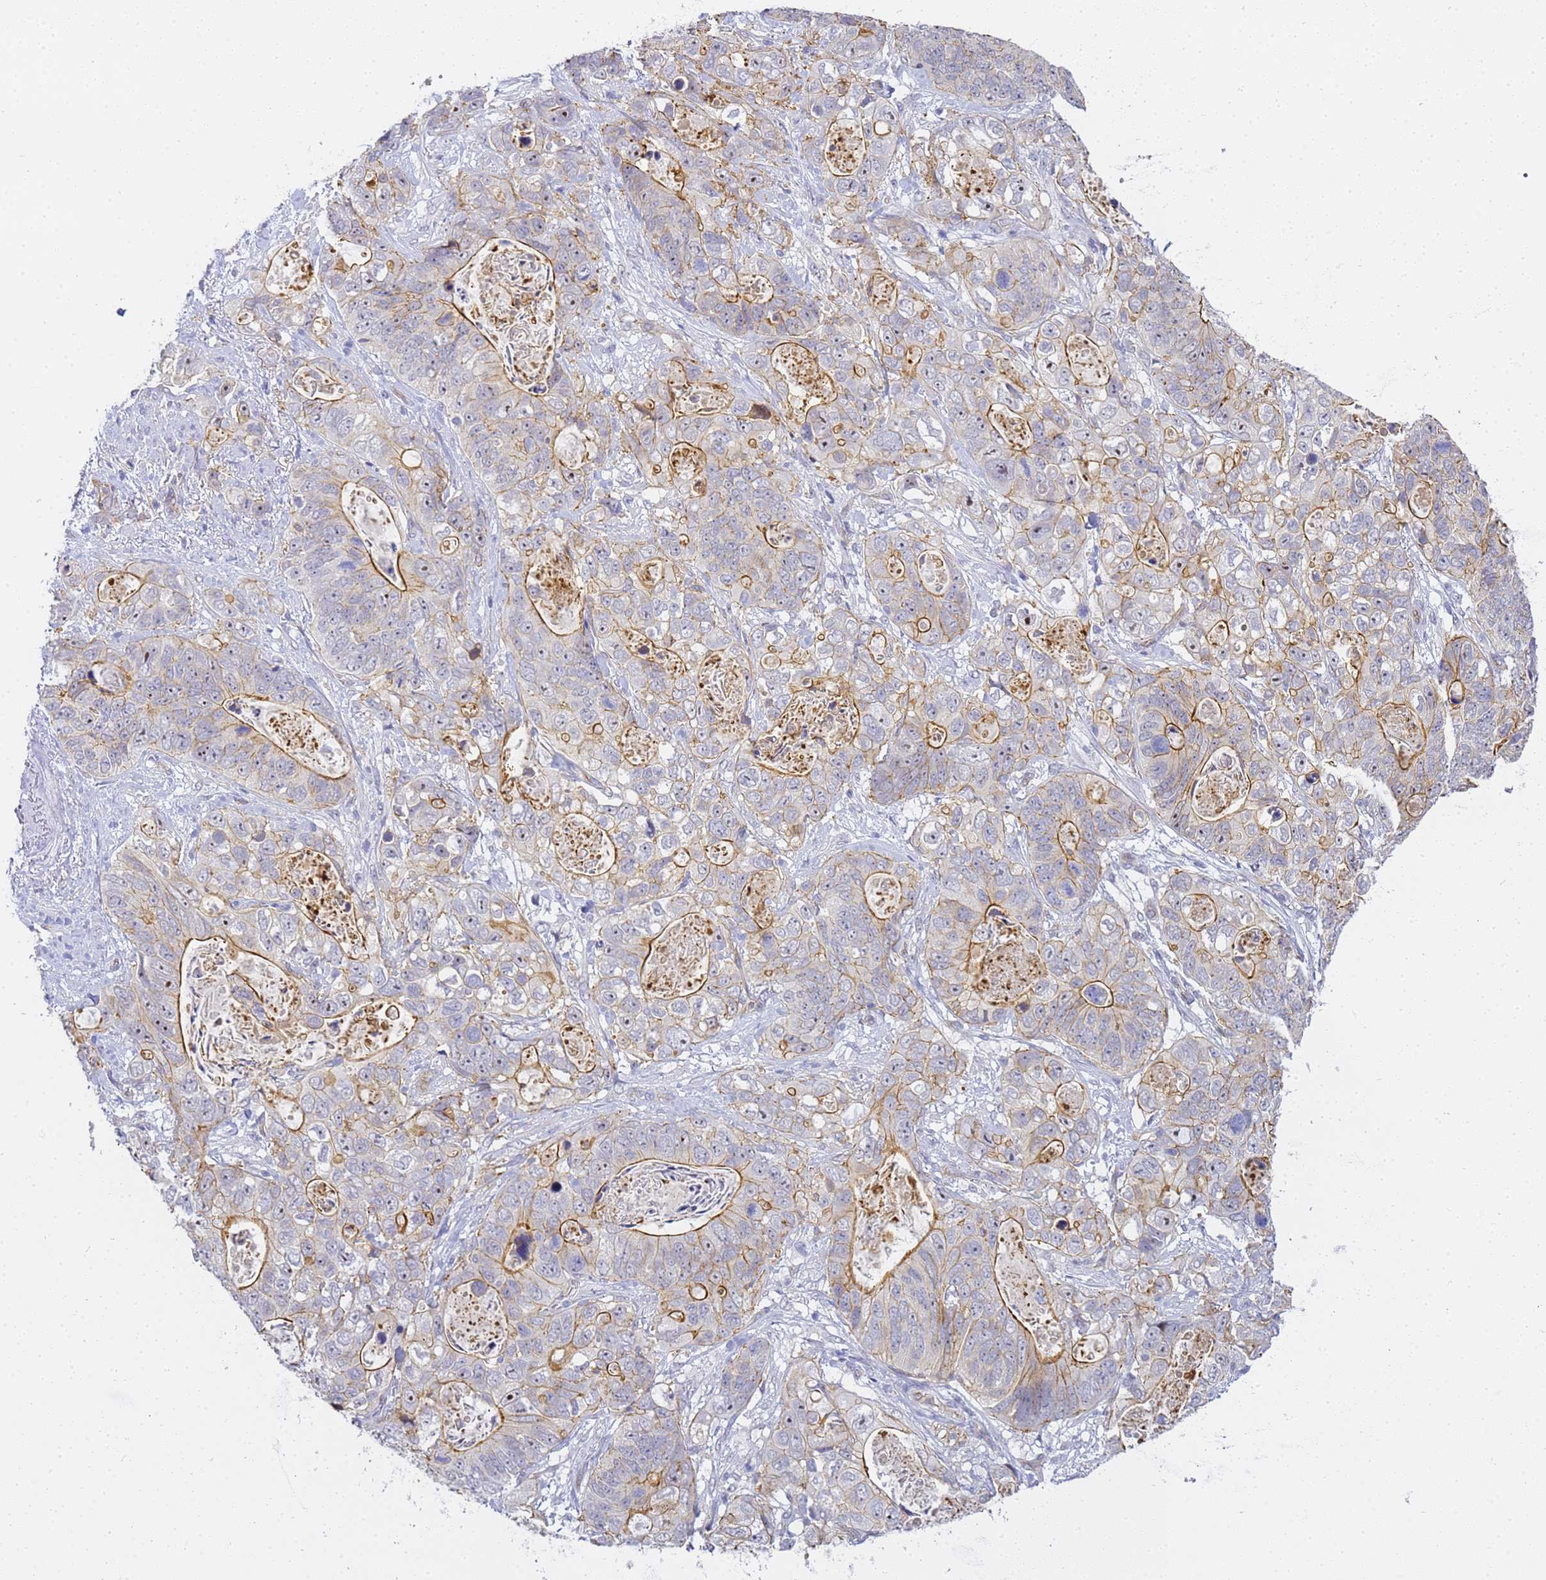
{"staining": {"intensity": "moderate", "quantity": "25%-75%", "location": "cytoplasmic/membranous"}, "tissue": "stomach cancer", "cell_type": "Tumor cells", "image_type": "cancer", "snomed": [{"axis": "morphology", "description": "Normal tissue, NOS"}, {"axis": "morphology", "description": "Adenocarcinoma, NOS"}, {"axis": "topography", "description": "Stomach"}], "caption": "Immunohistochemical staining of human stomach cancer (adenocarcinoma) demonstrates moderate cytoplasmic/membranous protein positivity in about 25%-75% of tumor cells. Using DAB (brown) and hematoxylin (blue) stains, captured at high magnification using brightfield microscopy.", "gene": "GON4L", "patient": {"sex": "female", "age": 89}}